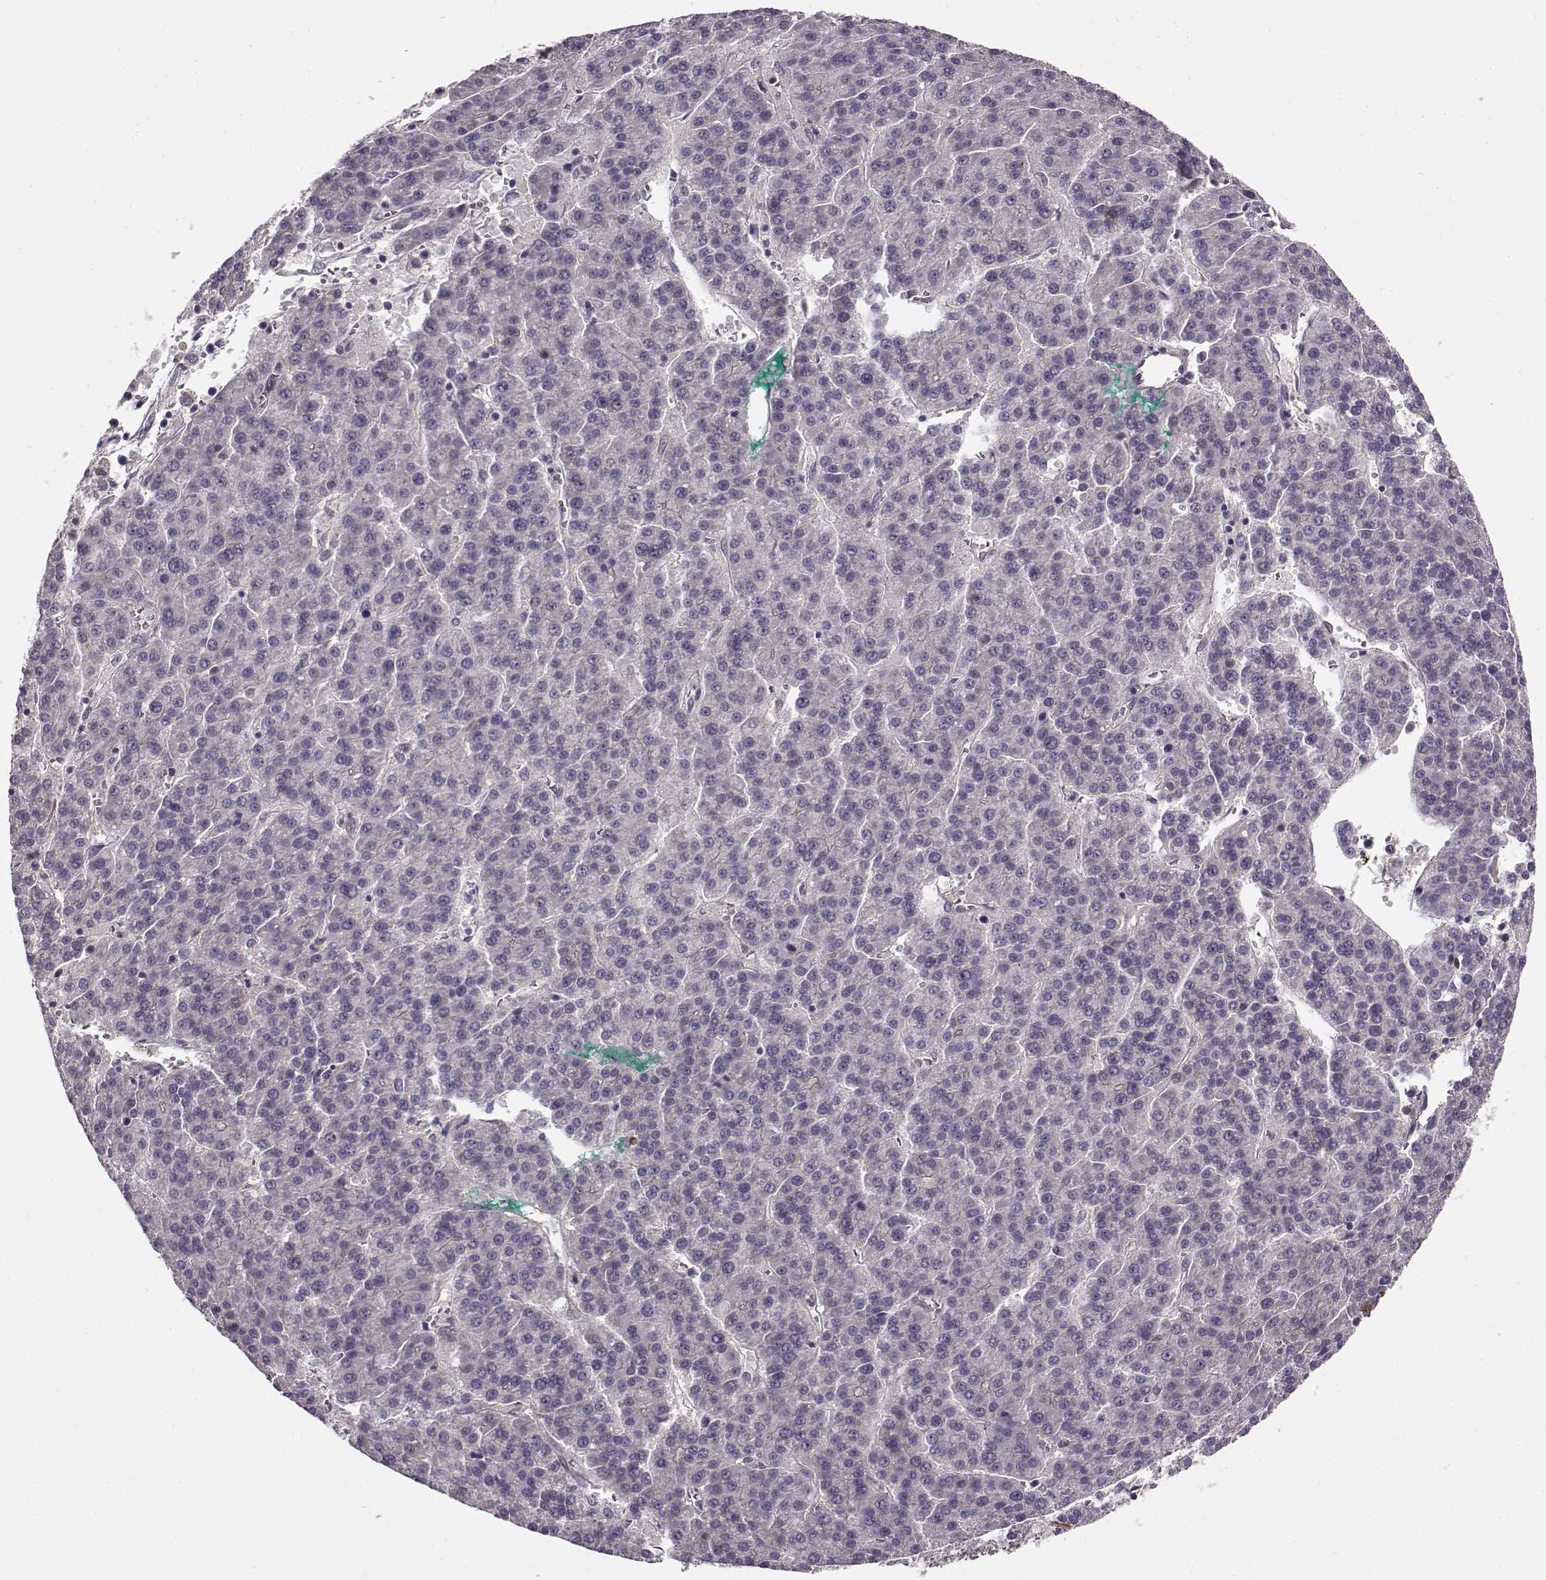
{"staining": {"intensity": "negative", "quantity": "none", "location": "none"}, "tissue": "liver cancer", "cell_type": "Tumor cells", "image_type": "cancer", "snomed": [{"axis": "morphology", "description": "Carcinoma, Hepatocellular, NOS"}, {"axis": "topography", "description": "Liver"}], "caption": "A histopathology image of liver cancer stained for a protein demonstrates no brown staining in tumor cells.", "gene": "MTR", "patient": {"sex": "female", "age": 58}}